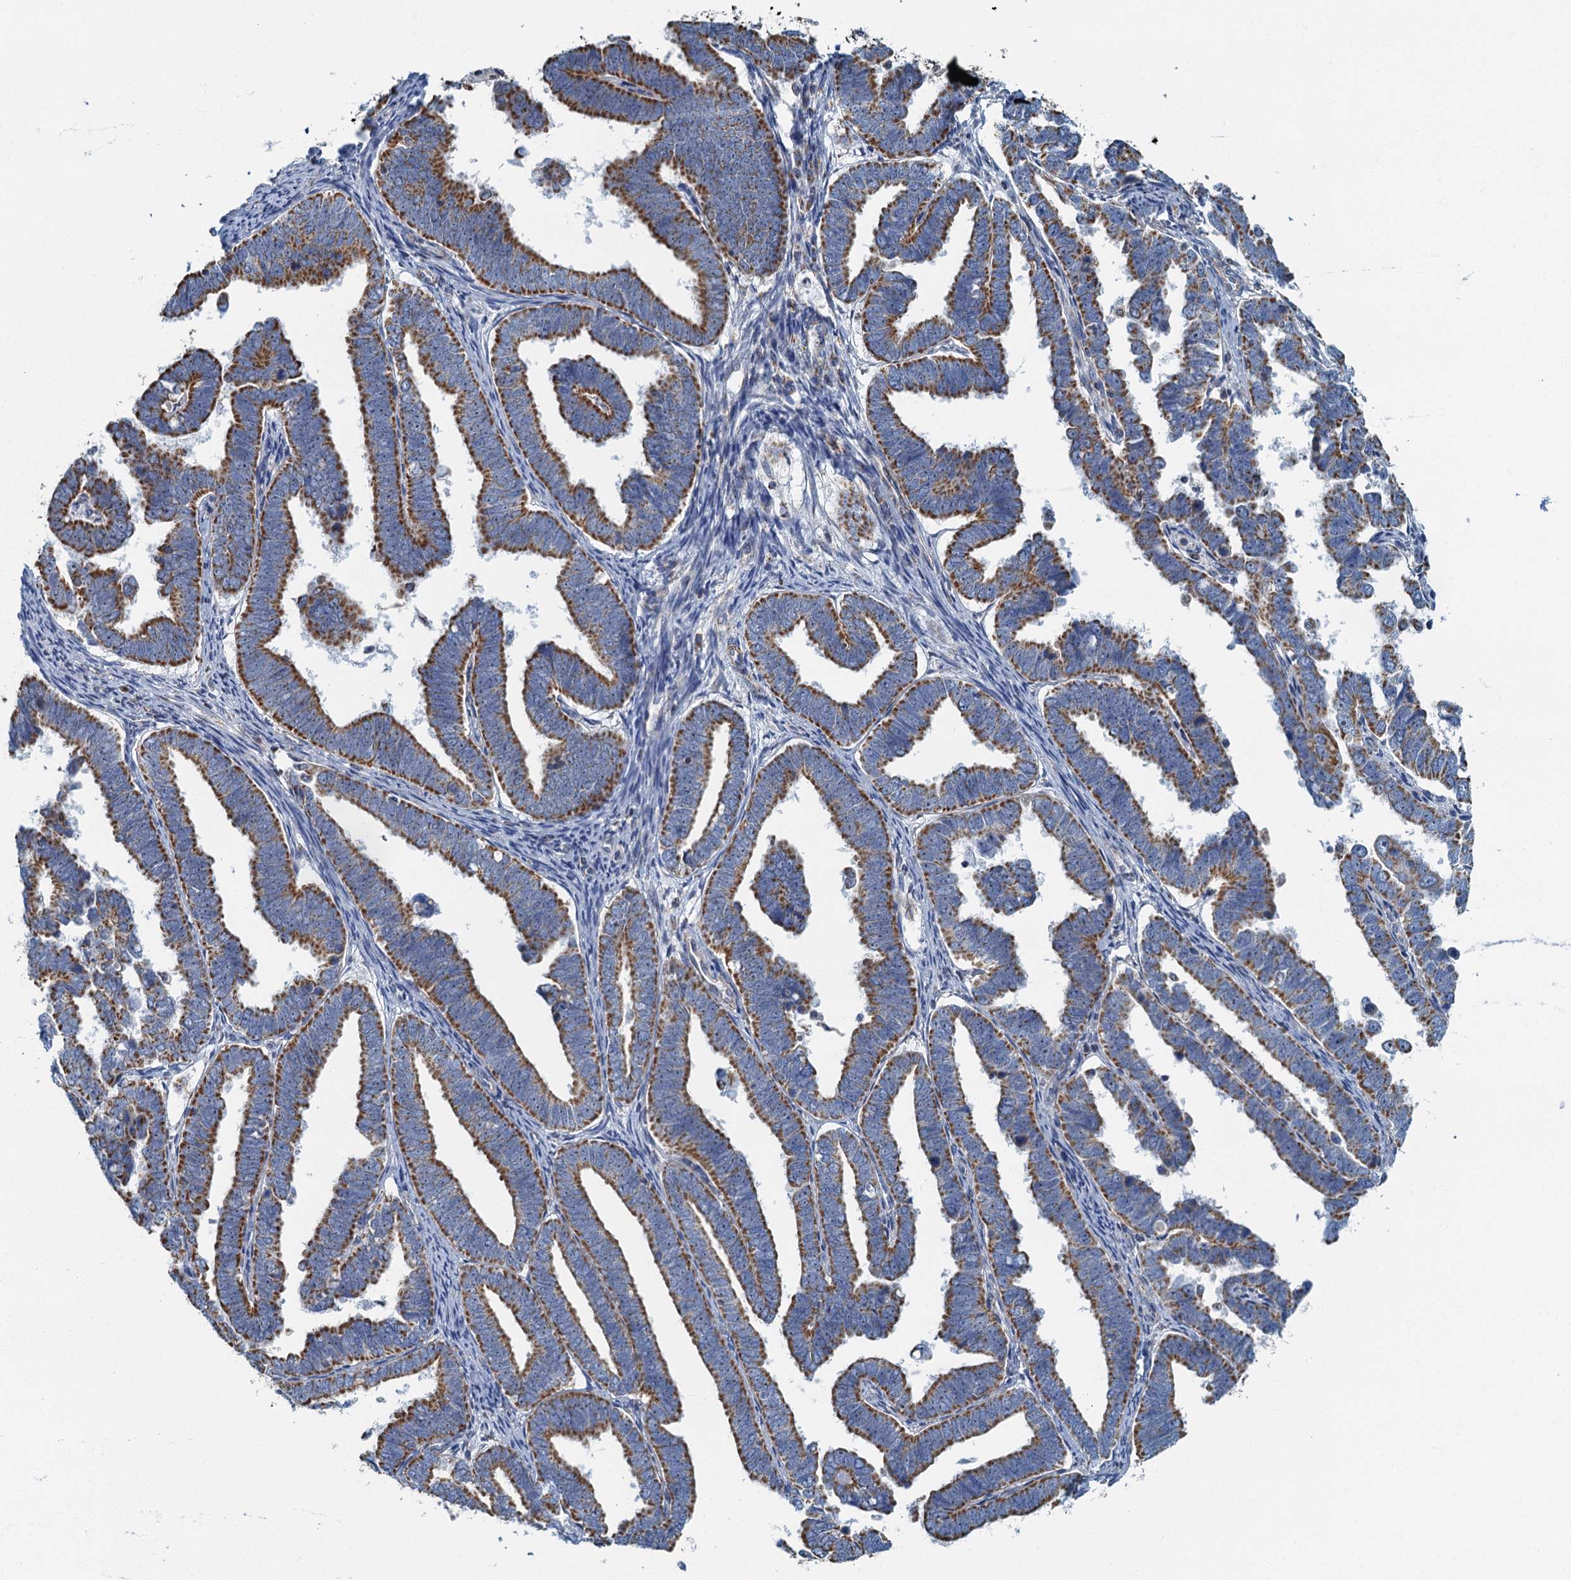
{"staining": {"intensity": "moderate", "quantity": ">75%", "location": "cytoplasmic/membranous"}, "tissue": "endometrial cancer", "cell_type": "Tumor cells", "image_type": "cancer", "snomed": [{"axis": "morphology", "description": "Adenocarcinoma, NOS"}, {"axis": "topography", "description": "Endometrium"}], "caption": "Immunohistochemical staining of endometrial cancer exhibits medium levels of moderate cytoplasmic/membranous protein positivity in approximately >75% of tumor cells.", "gene": "RAD9B", "patient": {"sex": "female", "age": 75}}